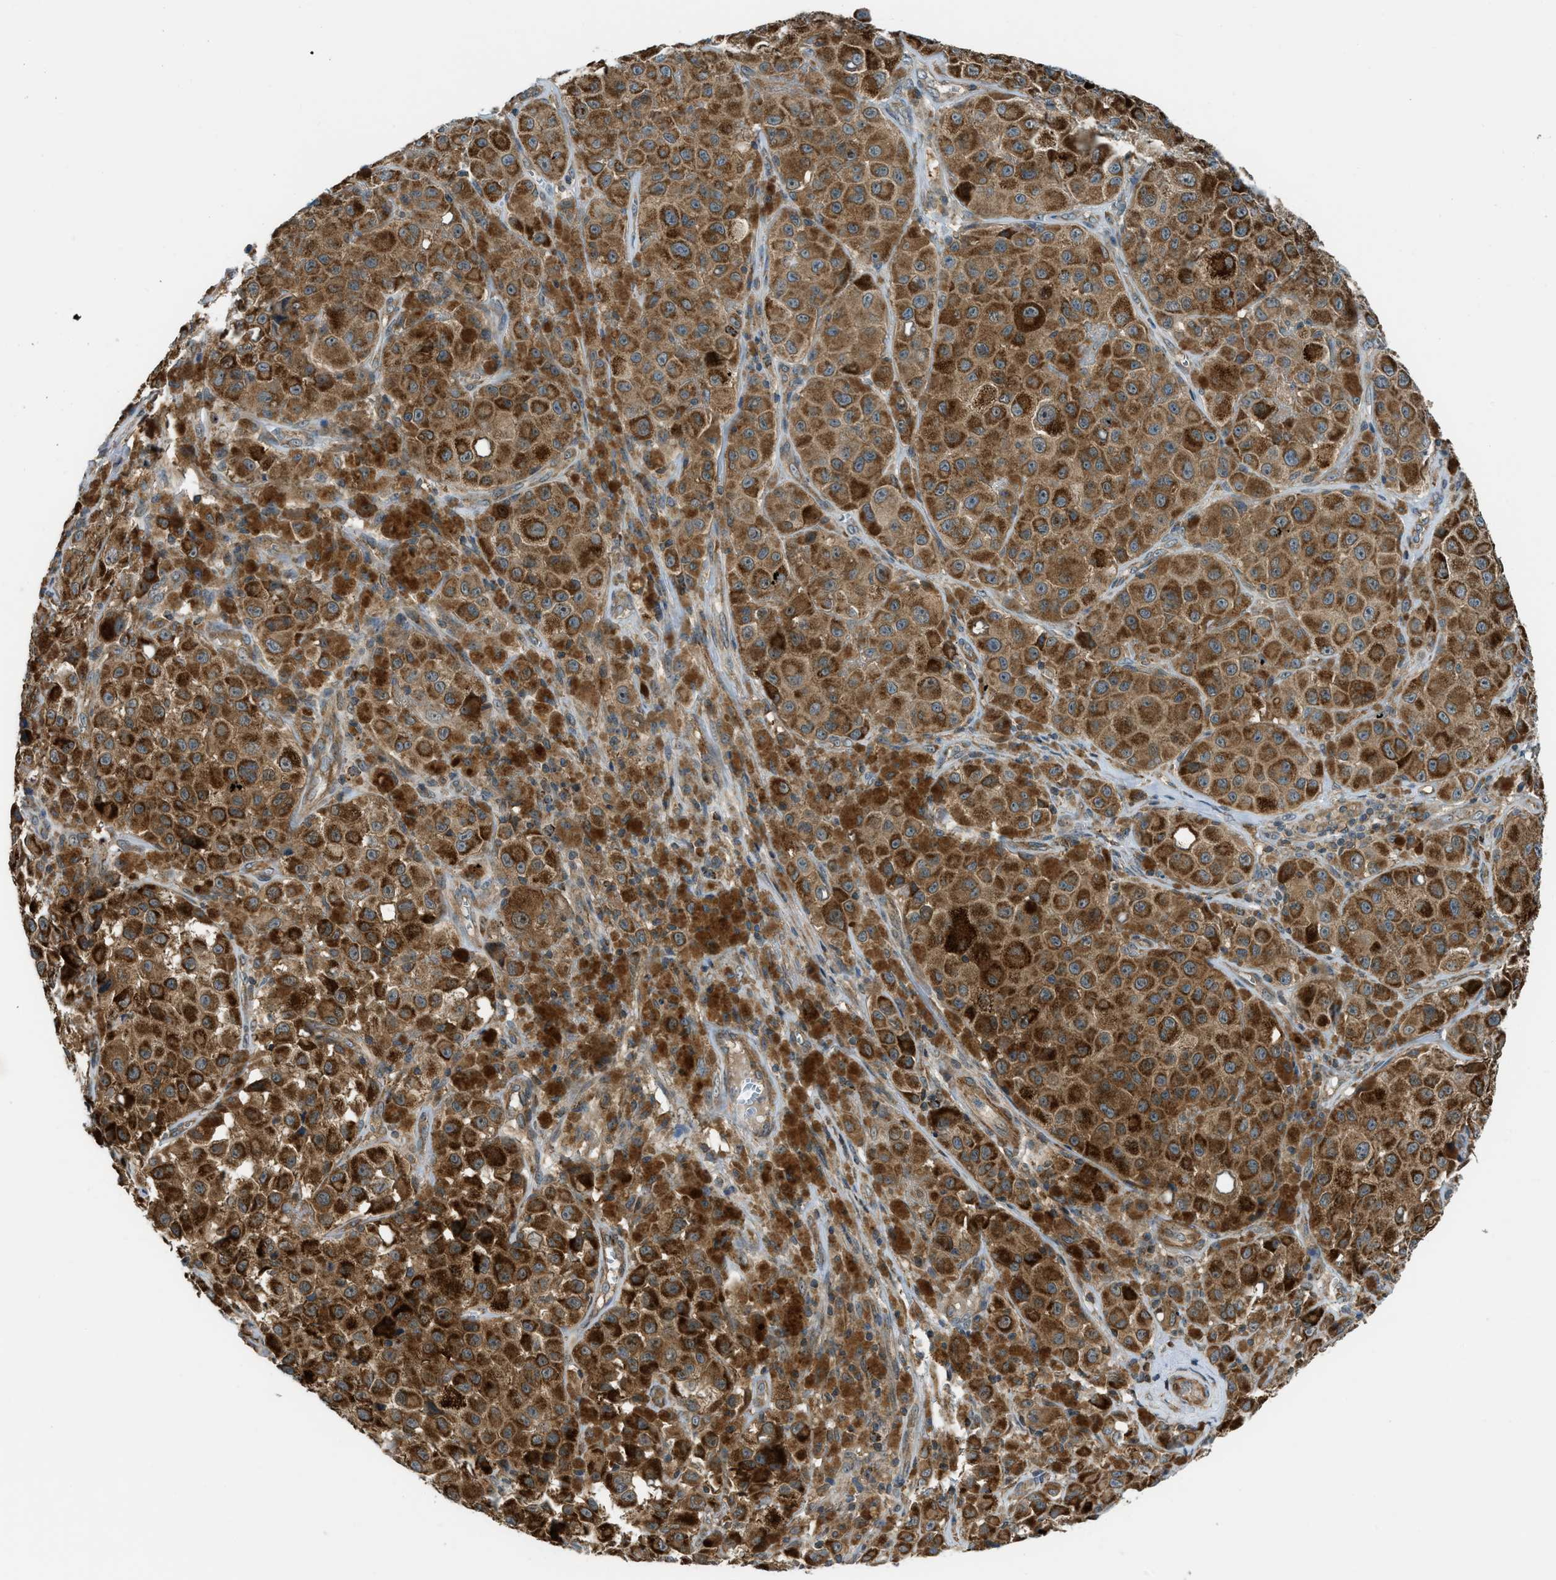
{"staining": {"intensity": "strong", "quantity": ">75%", "location": "cytoplasmic/membranous"}, "tissue": "melanoma", "cell_type": "Tumor cells", "image_type": "cancer", "snomed": [{"axis": "morphology", "description": "Malignant melanoma, NOS"}, {"axis": "topography", "description": "Skin"}], "caption": "Immunohistochemical staining of human malignant melanoma reveals high levels of strong cytoplasmic/membranous positivity in about >75% of tumor cells.", "gene": "SESN2", "patient": {"sex": "male", "age": 84}}